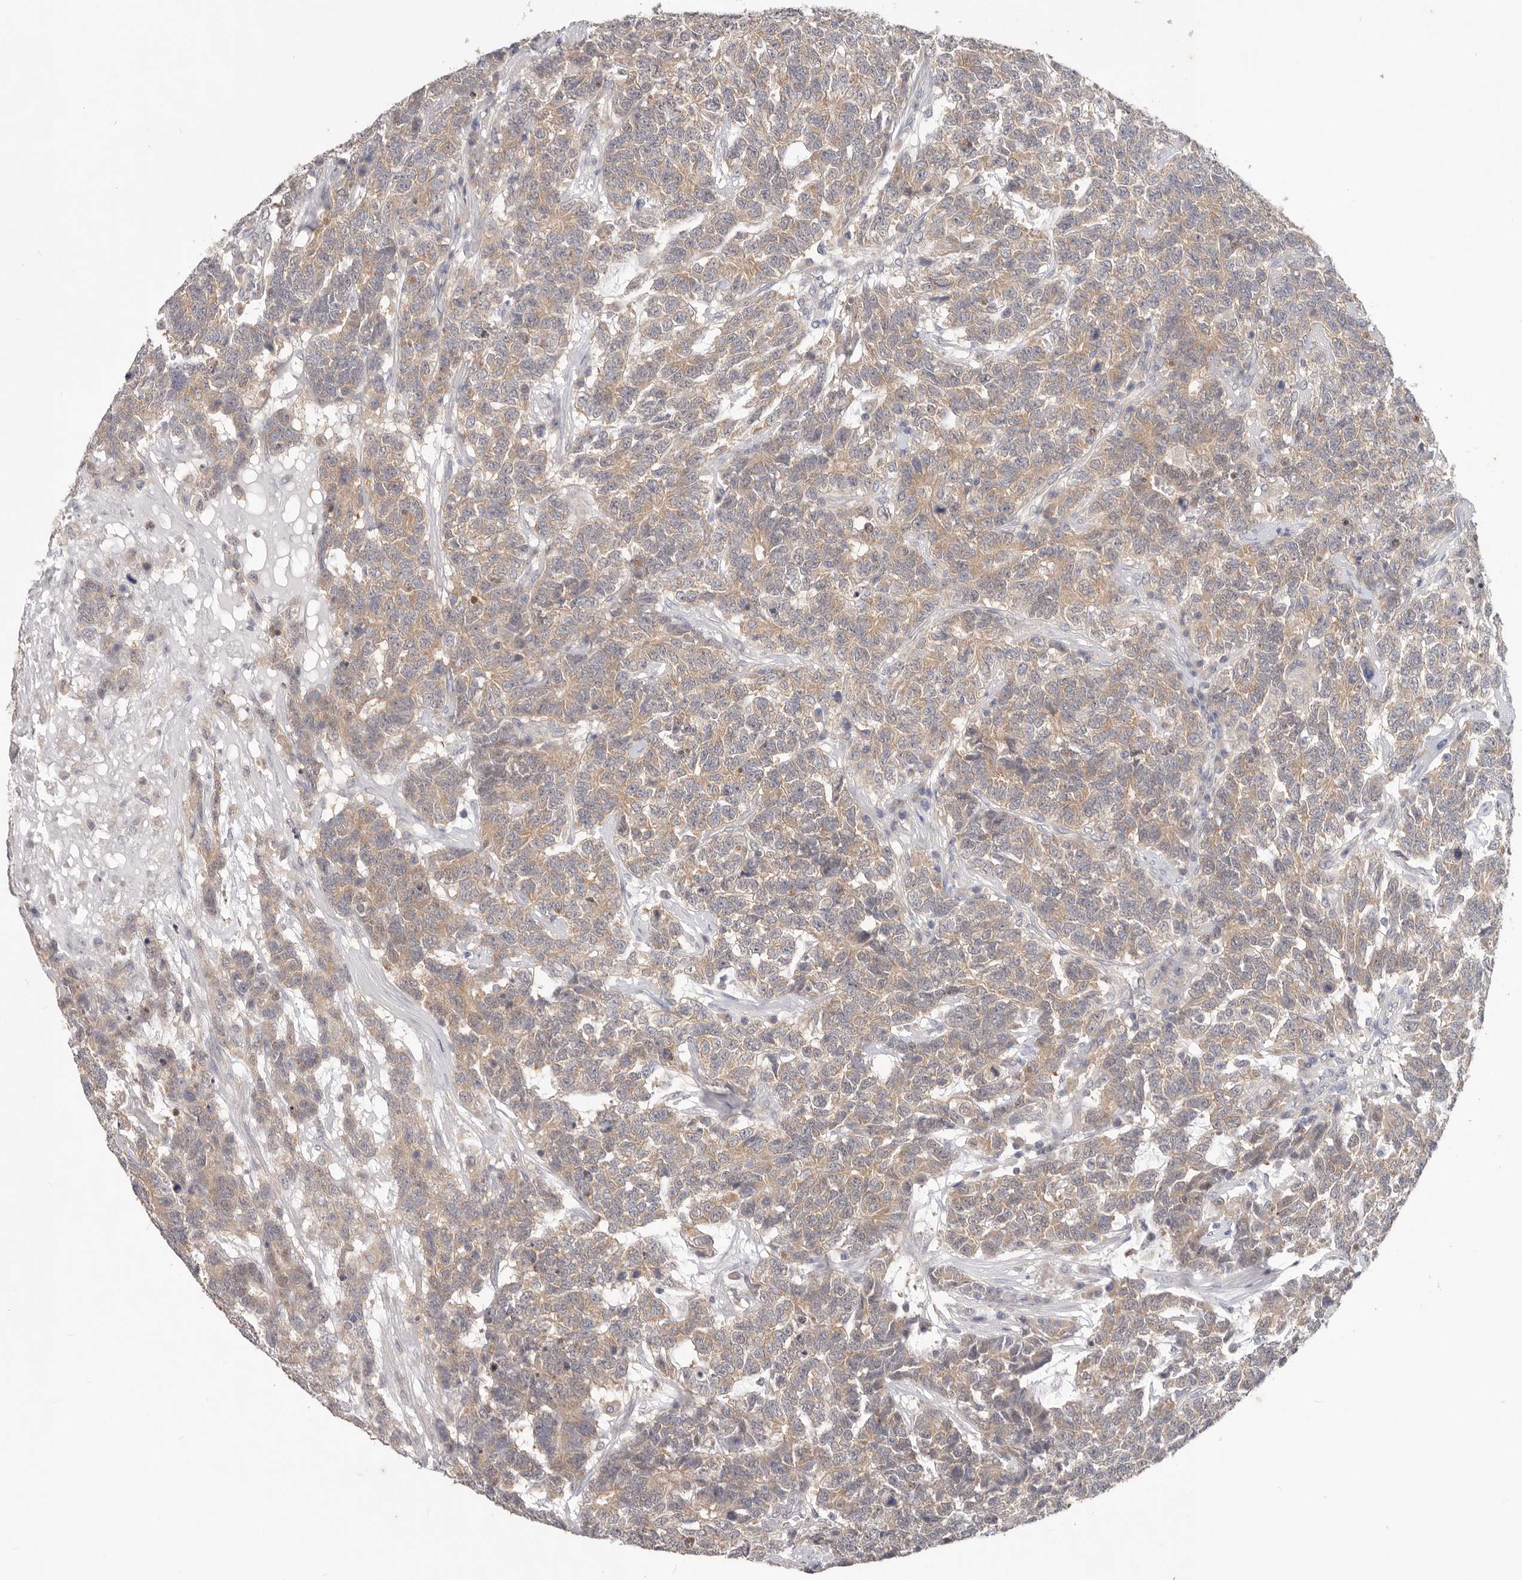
{"staining": {"intensity": "weak", "quantity": ">75%", "location": "cytoplasmic/membranous"}, "tissue": "testis cancer", "cell_type": "Tumor cells", "image_type": "cancer", "snomed": [{"axis": "morphology", "description": "Carcinoma, Embryonal, NOS"}, {"axis": "topography", "description": "Testis"}], "caption": "Human testis embryonal carcinoma stained with a brown dye reveals weak cytoplasmic/membranous positive staining in approximately >75% of tumor cells.", "gene": "WDR77", "patient": {"sex": "male", "age": 26}}